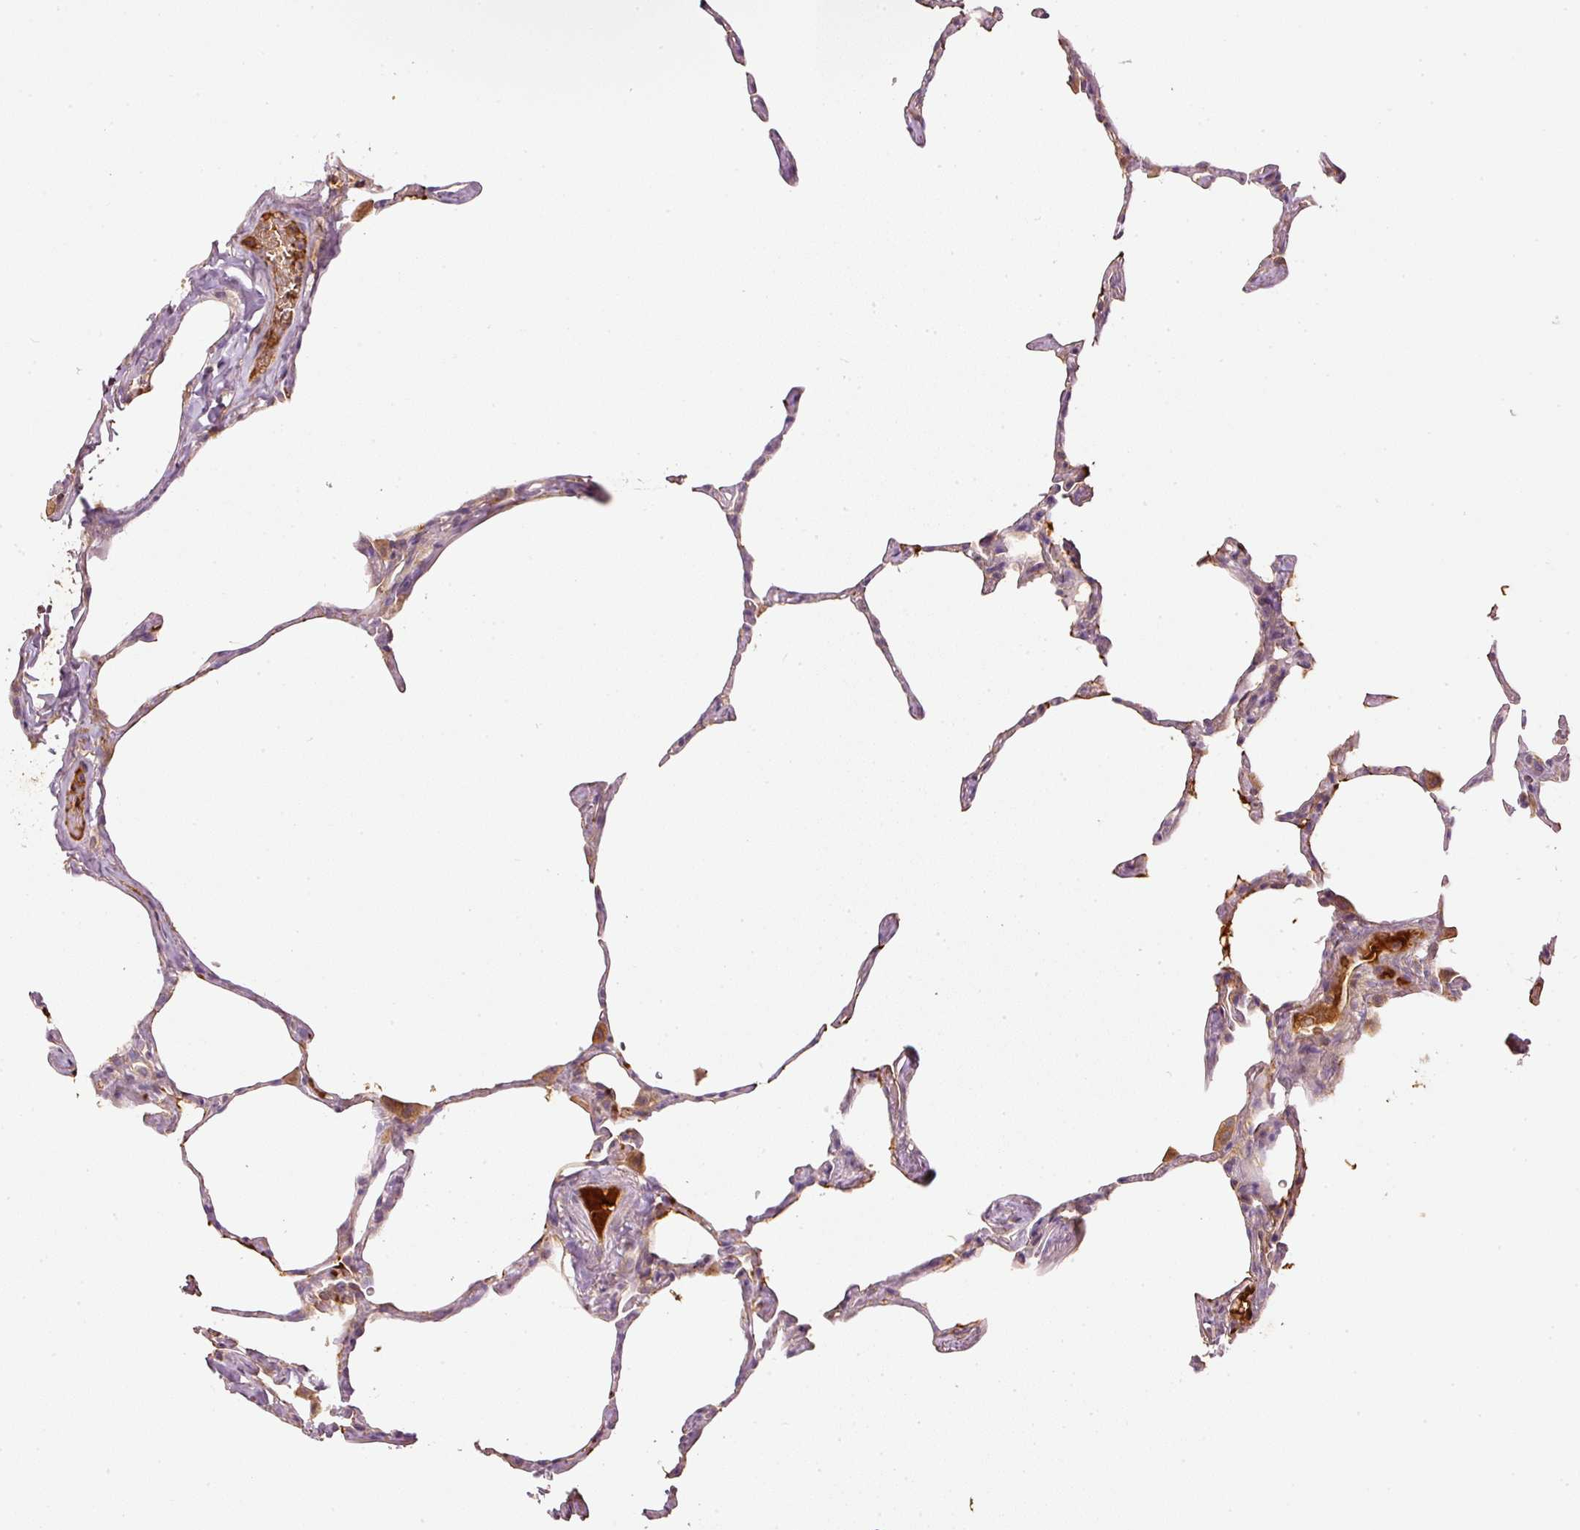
{"staining": {"intensity": "weak", "quantity": "25%-75%", "location": "cytoplasmic/membranous"}, "tissue": "lung", "cell_type": "Alveolar cells", "image_type": "normal", "snomed": [{"axis": "morphology", "description": "Normal tissue, NOS"}, {"axis": "topography", "description": "Lung"}], "caption": "Immunohistochemistry micrograph of benign lung: human lung stained using IHC exhibits low levels of weak protein expression localized specifically in the cytoplasmic/membranous of alveolar cells, appearing as a cytoplasmic/membranous brown color.", "gene": "SERPING1", "patient": {"sex": "male", "age": 65}}